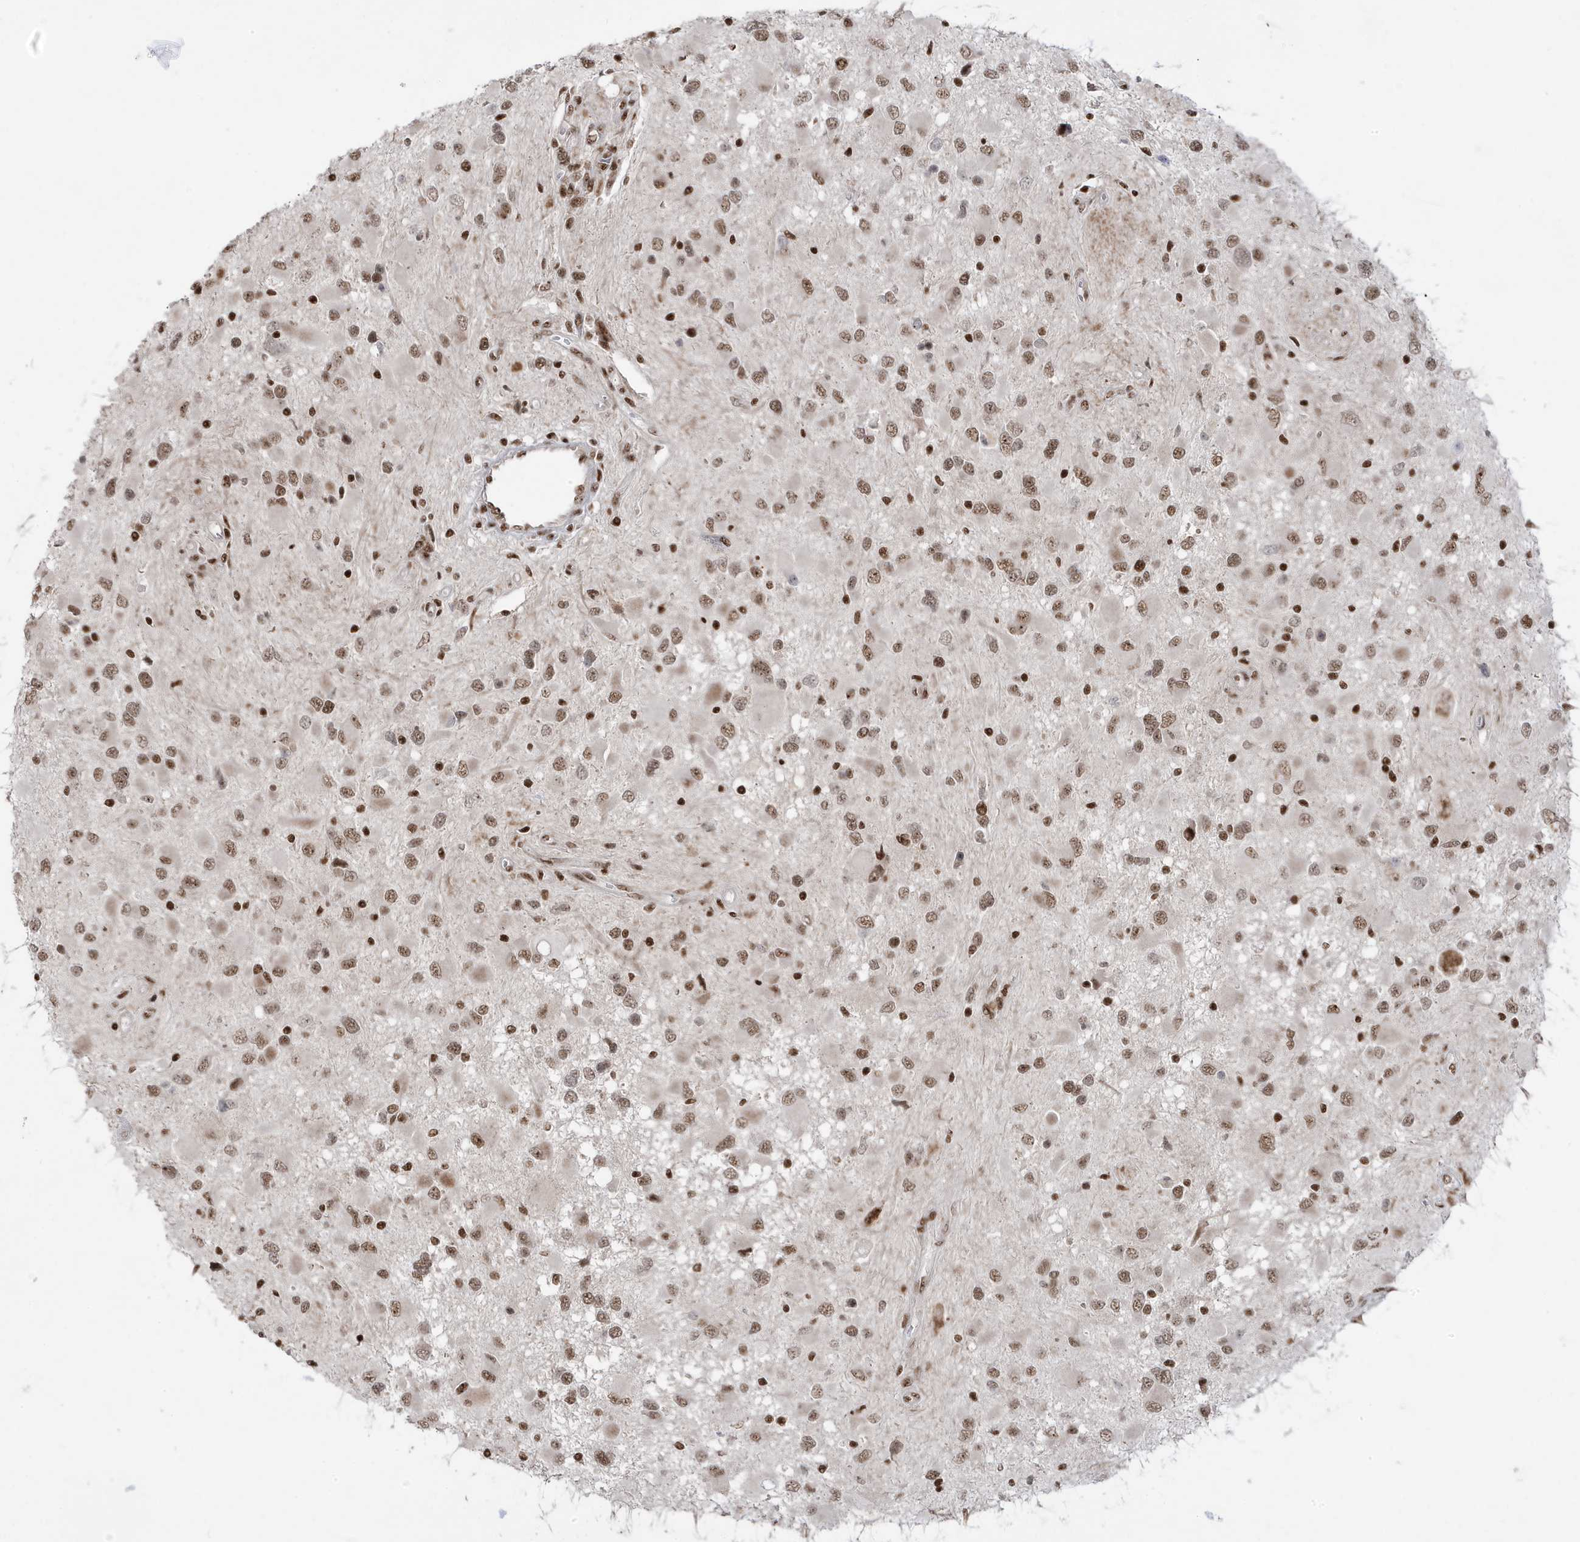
{"staining": {"intensity": "moderate", "quantity": ">75%", "location": "nuclear"}, "tissue": "glioma", "cell_type": "Tumor cells", "image_type": "cancer", "snomed": [{"axis": "morphology", "description": "Glioma, malignant, High grade"}, {"axis": "topography", "description": "Brain"}], "caption": "Tumor cells demonstrate medium levels of moderate nuclear expression in approximately >75% of cells in glioma. (brown staining indicates protein expression, while blue staining denotes nuclei).", "gene": "MTREX", "patient": {"sex": "male", "age": 53}}